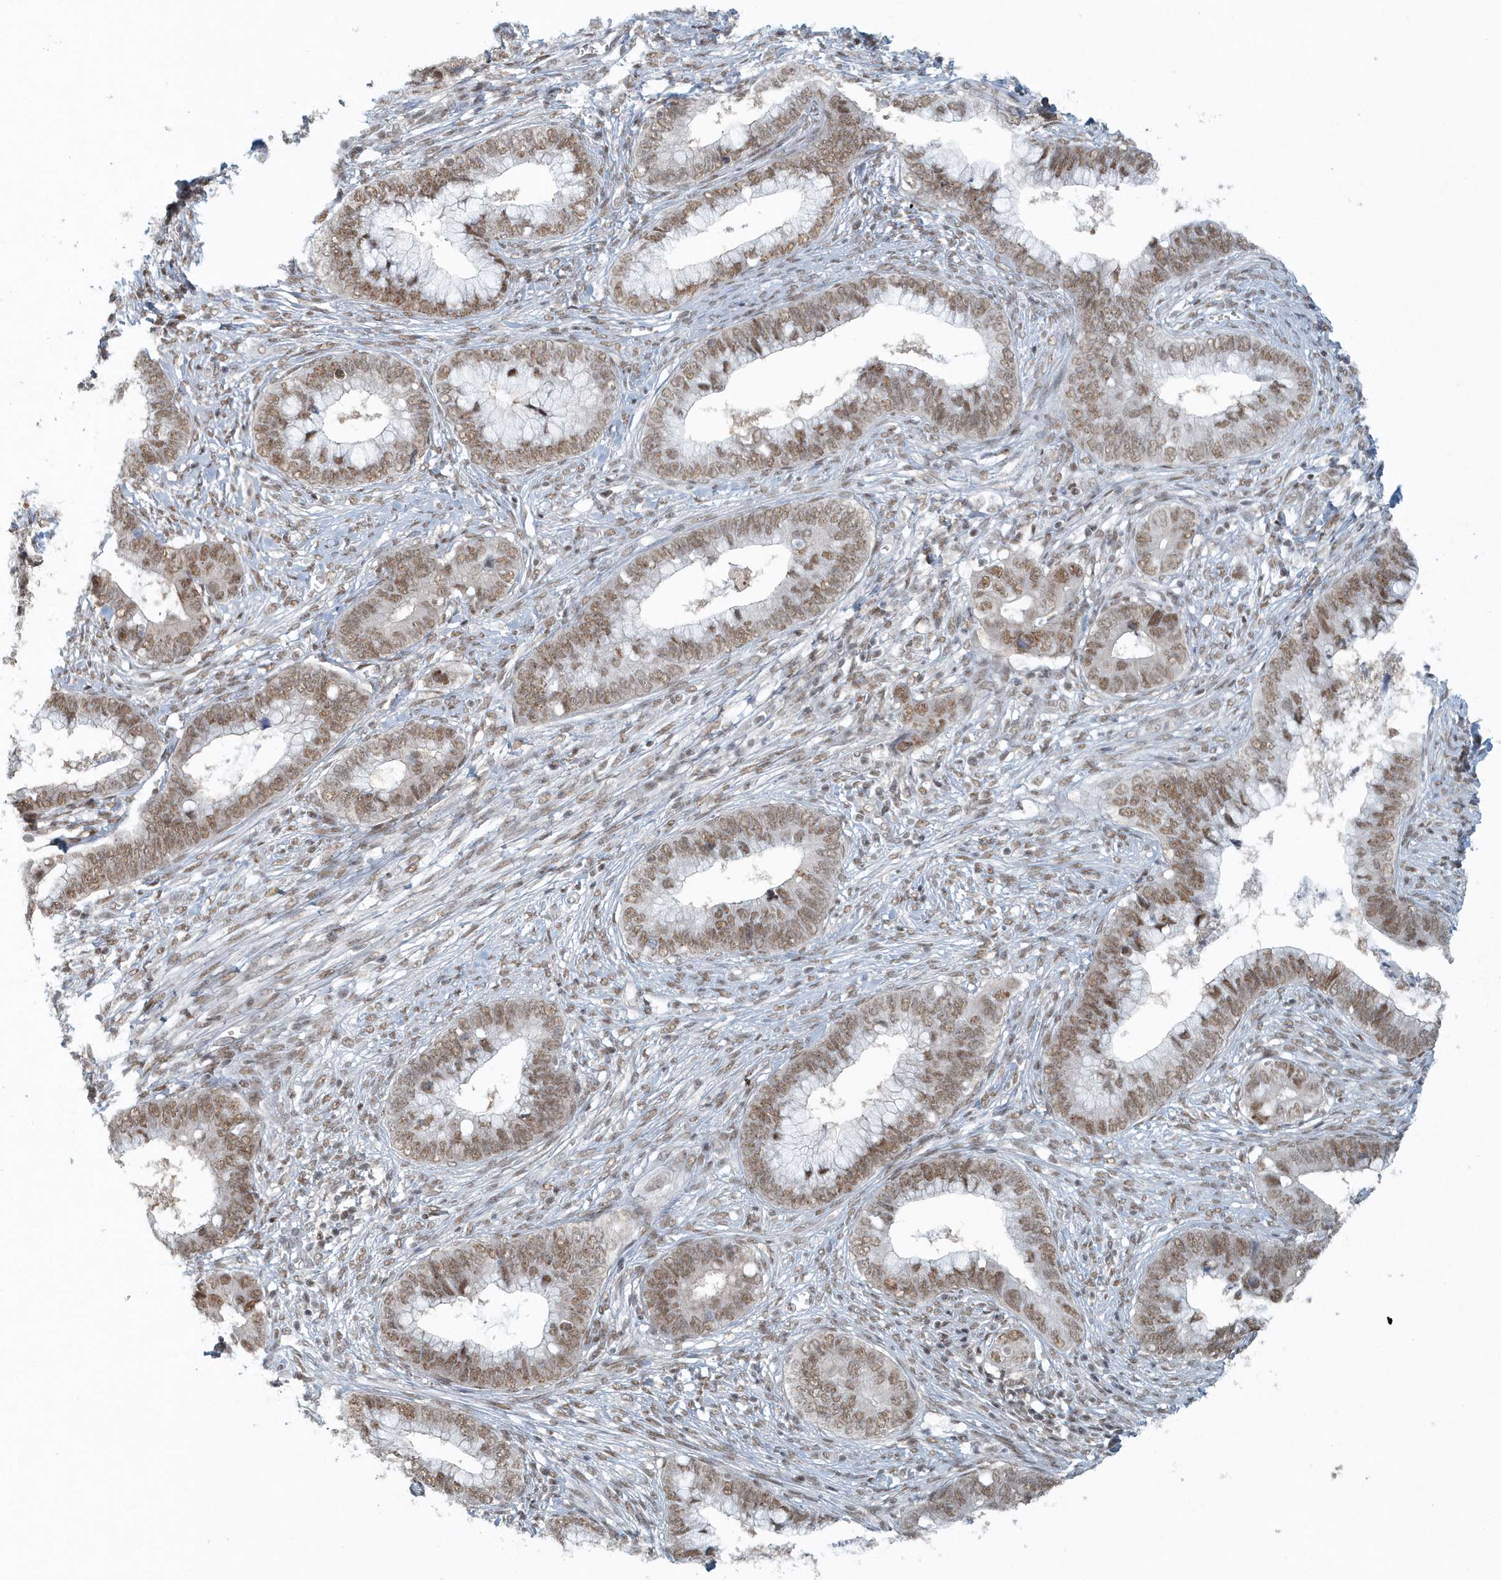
{"staining": {"intensity": "moderate", "quantity": ">75%", "location": "nuclear"}, "tissue": "cervical cancer", "cell_type": "Tumor cells", "image_type": "cancer", "snomed": [{"axis": "morphology", "description": "Adenocarcinoma, NOS"}, {"axis": "topography", "description": "Cervix"}], "caption": "A histopathology image of human cervical cancer stained for a protein reveals moderate nuclear brown staining in tumor cells.", "gene": "YTHDC1", "patient": {"sex": "female", "age": 44}}